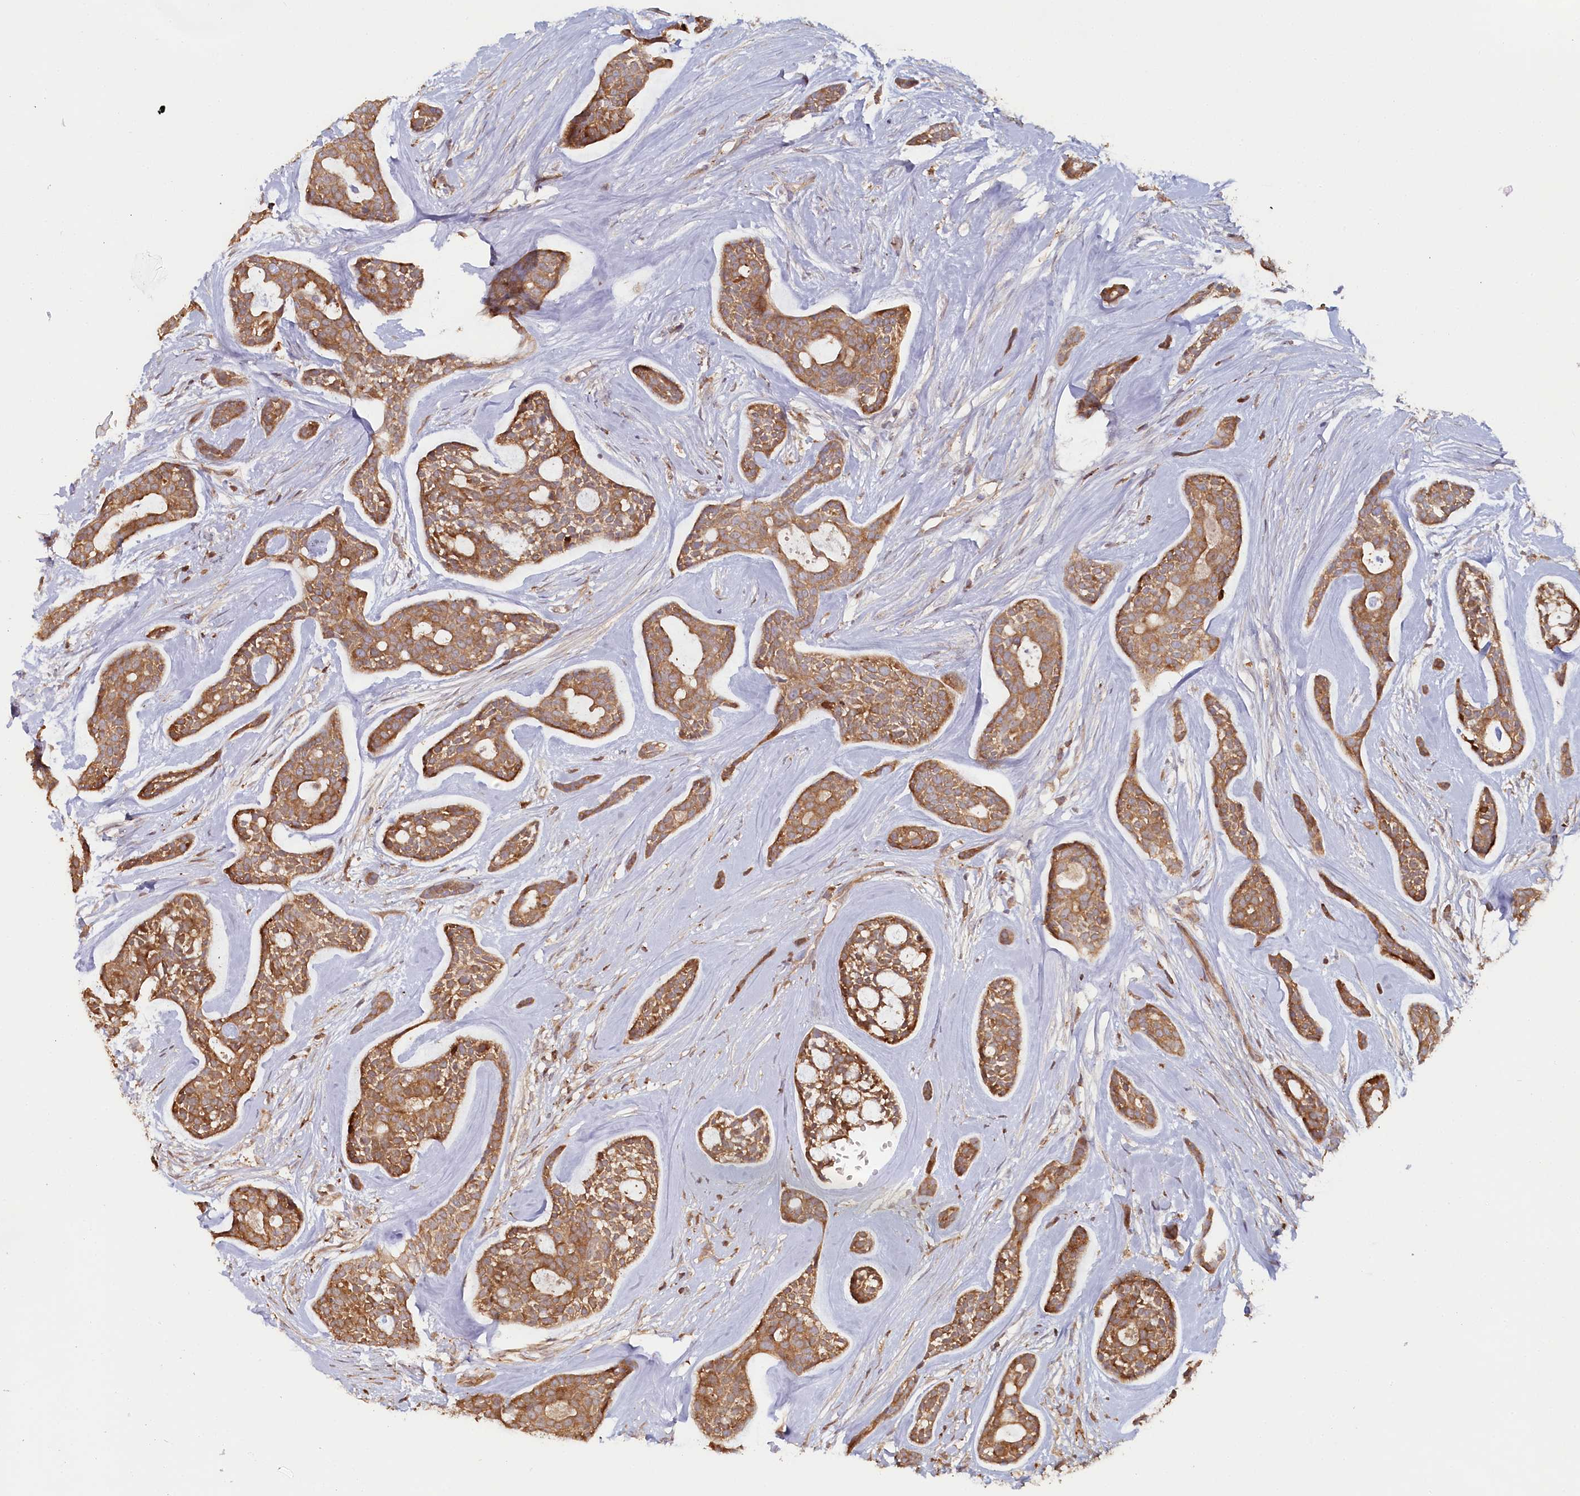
{"staining": {"intensity": "moderate", "quantity": ">75%", "location": "cytoplasmic/membranous"}, "tissue": "head and neck cancer", "cell_type": "Tumor cells", "image_type": "cancer", "snomed": [{"axis": "morphology", "description": "Adenocarcinoma, NOS"}, {"axis": "topography", "description": "Subcutis"}, {"axis": "topography", "description": "Head-Neck"}], "caption": "An IHC histopathology image of tumor tissue is shown. Protein staining in brown shows moderate cytoplasmic/membranous positivity in head and neck cancer (adenocarcinoma) within tumor cells. The staining was performed using DAB to visualize the protein expression in brown, while the nuclei were stained in blue with hematoxylin (Magnification: 20x).", "gene": "HAL", "patient": {"sex": "female", "age": 73}}